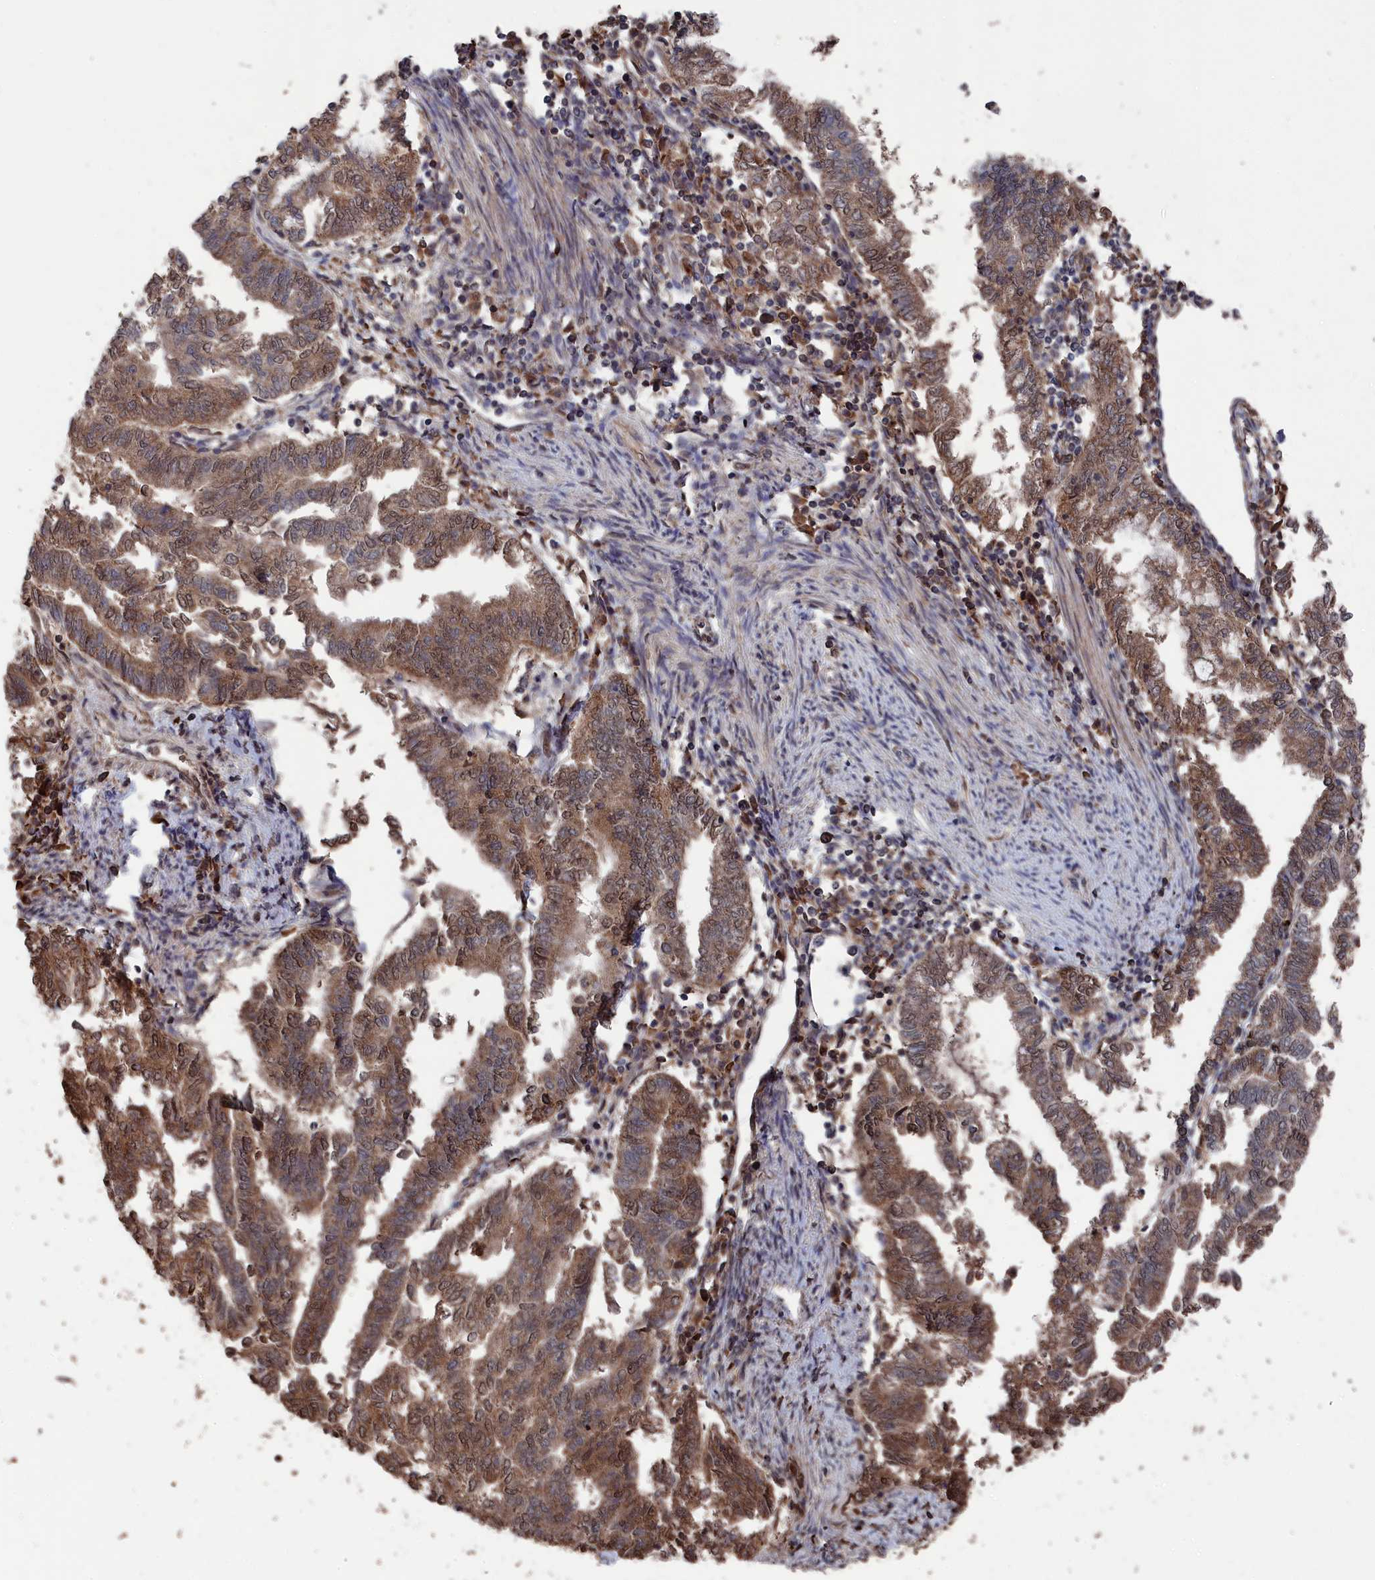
{"staining": {"intensity": "moderate", "quantity": ">75%", "location": "cytoplasmic/membranous,nuclear"}, "tissue": "endometrial cancer", "cell_type": "Tumor cells", "image_type": "cancer", "snomed": [{"axis": "morphology", "description": "Adenocarcinoma, NOS"}, {"axis": "topography", "description": "Endometrium"}], "caption": "Moderate cytoplasmic/membranous and nuclear protein staining is identified in approximately >75% of tumor cells in endometrial cancer.", "gene": "CEACAM21", "patient": {"sex": "female", "age": 79}}